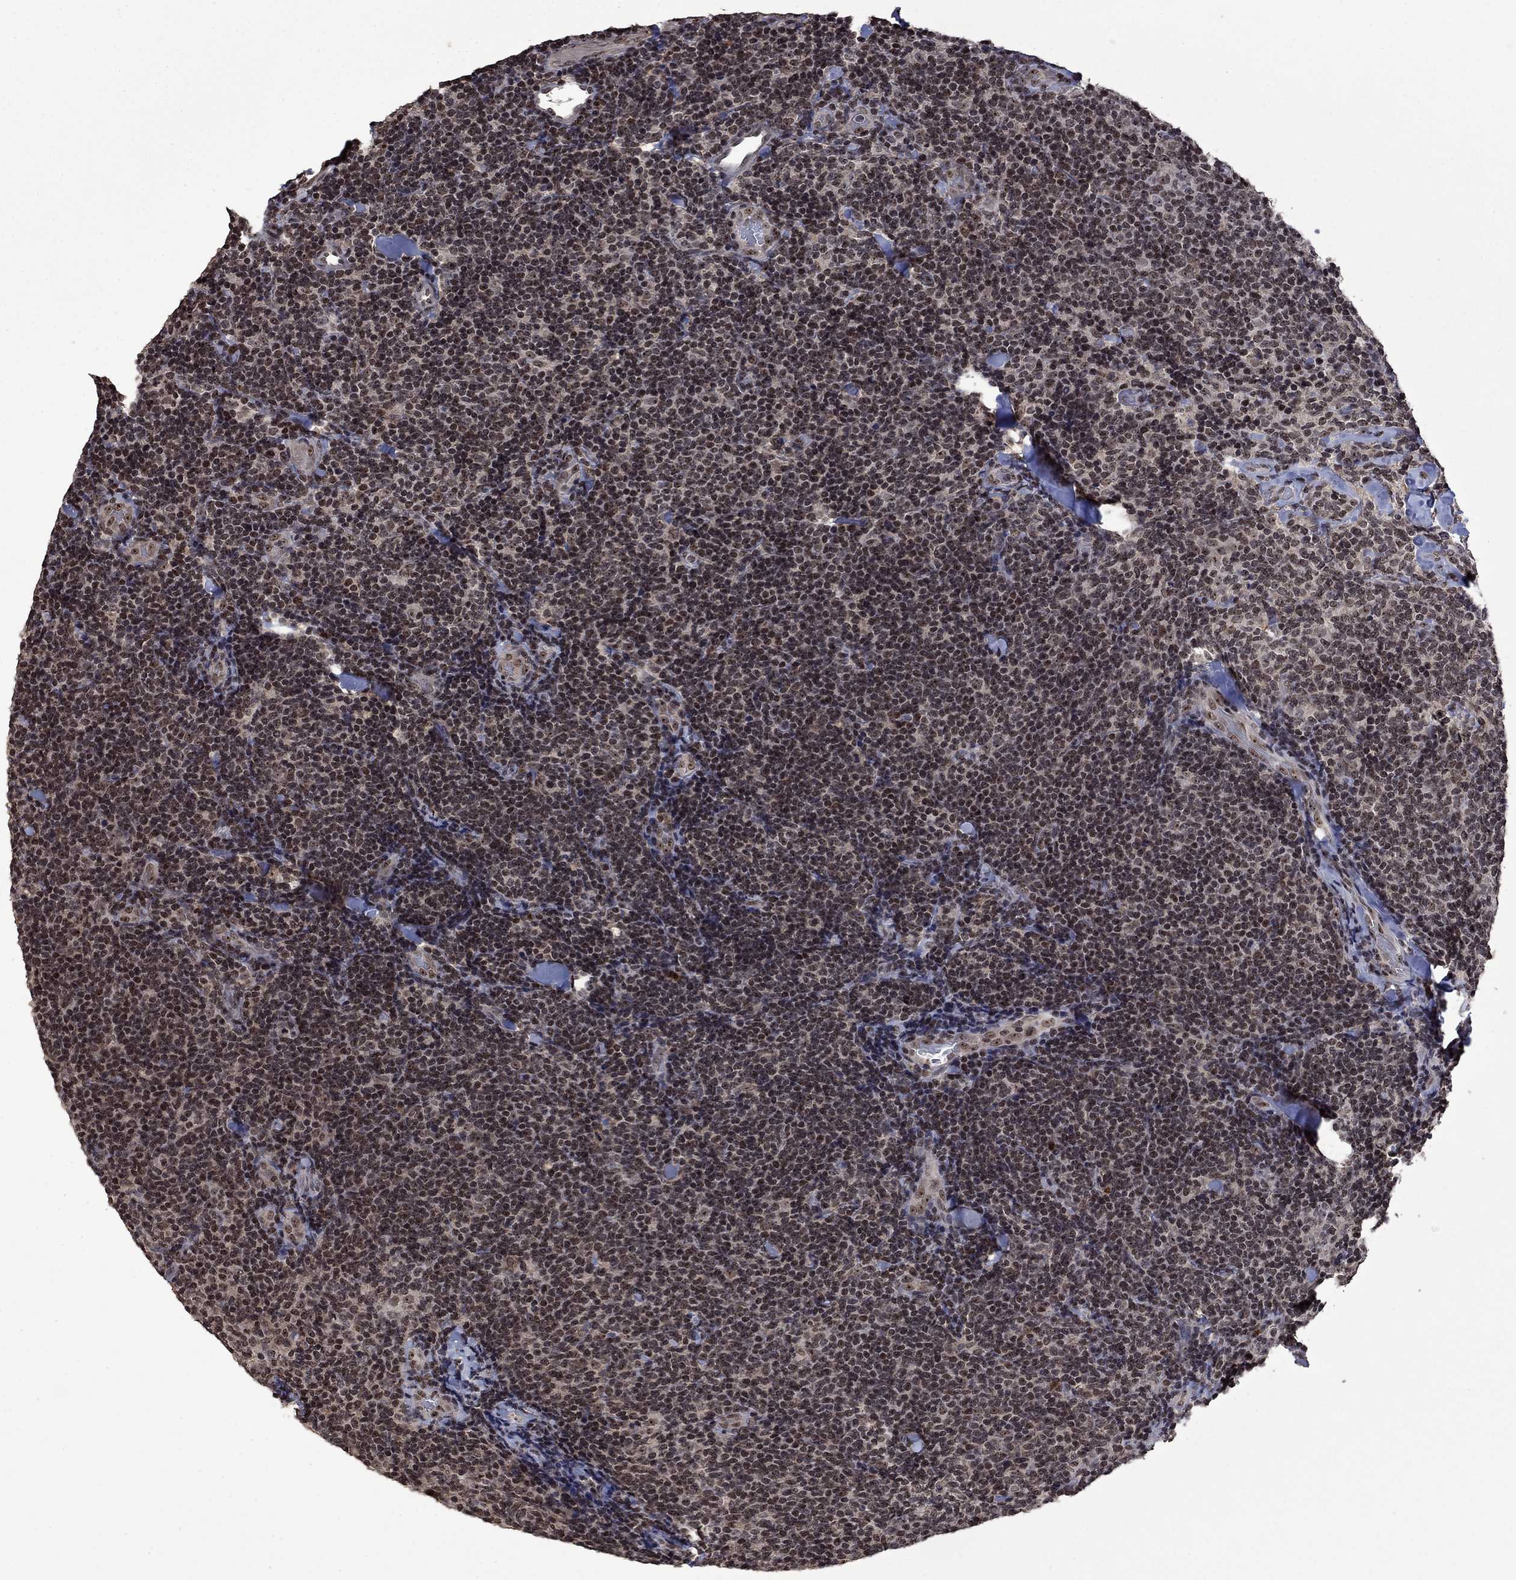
{"staining": {"intensity": "moderate", "quantity": "25%-75%", "location": "nuclear"}, "tissue": "lymphoma", "cell_type": "Tumor cells", "image_type": "cancer", "snomed": [{"axis": "morphology", "description": "Malignant lymphoma, non-Hodgkin's type, Low grade"}, {"axis": "topography", "description": "Lymph node"}], "caption": "A high-resolution micrograph shows IHC staining of malignant lymphoma, non-Hodgkin's type (low-grade), which reveals moderate nuclear staining in about 25%-75% of tumor cells.", "gene": "FBL", "patient": {"sex": "female", "age": 56}}